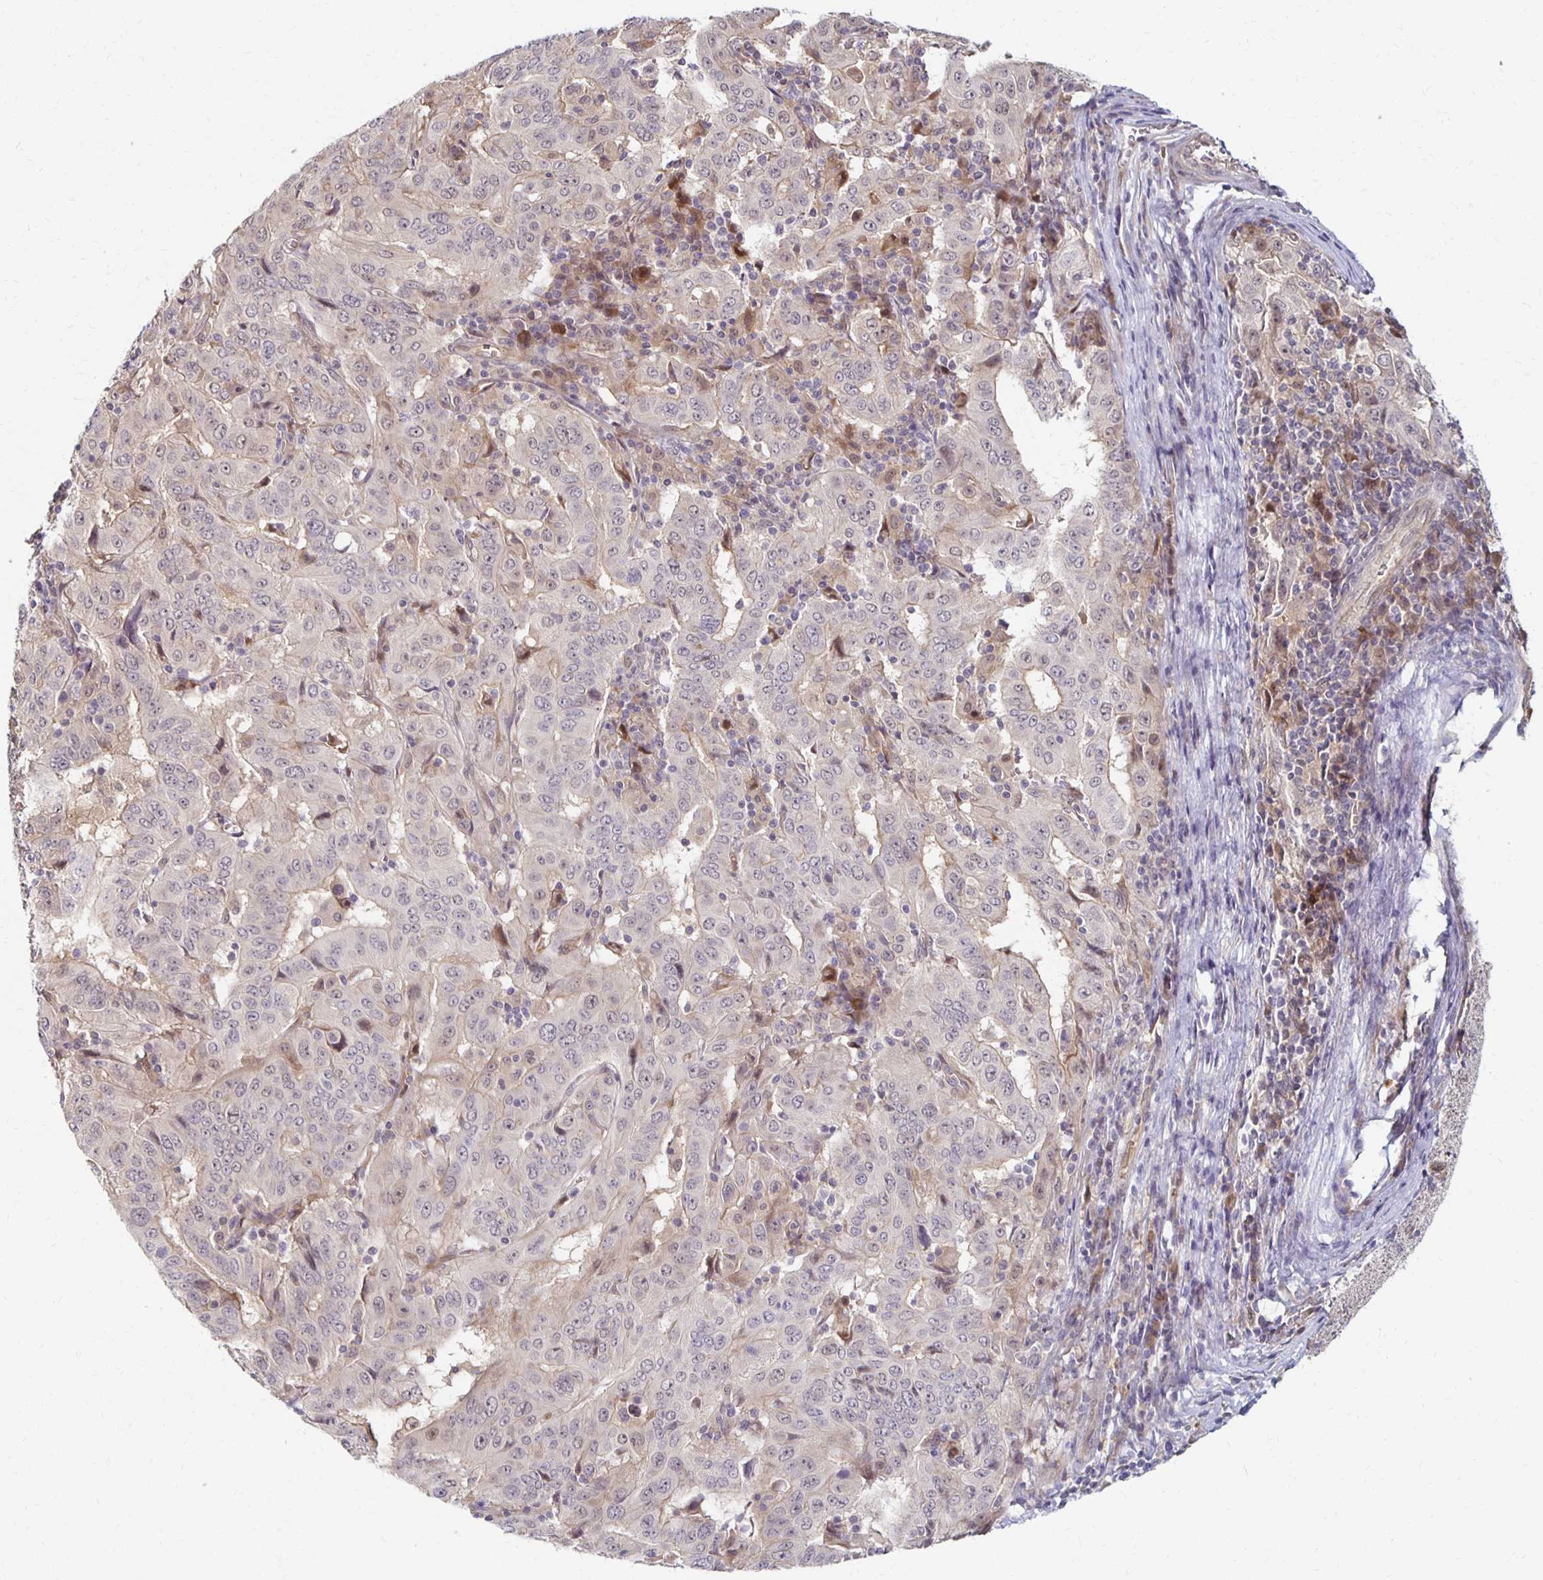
{"staining": {"intensity": "weak", "quantity": "25%-75%", "location": "cytoplasmic/membranous"}, "tissue": "pancreatic cancer", "cell_type": "Tumor cells", "image_type": "cancer", "snomed": [{"axis": "morphology", "description": "Adenocarcinoma, NOS"}, {"axis": "topography", "description": "Pancreas"}], "caption": "A low amount of weak cytoplasmic/membranous staining is appreciated in about 25%-75% of tumor cells in pancreatic cancer (adenocarcinoma) tissue.", "gene": "PRKCB", "patient": {"sex": "male", "age": 63}}